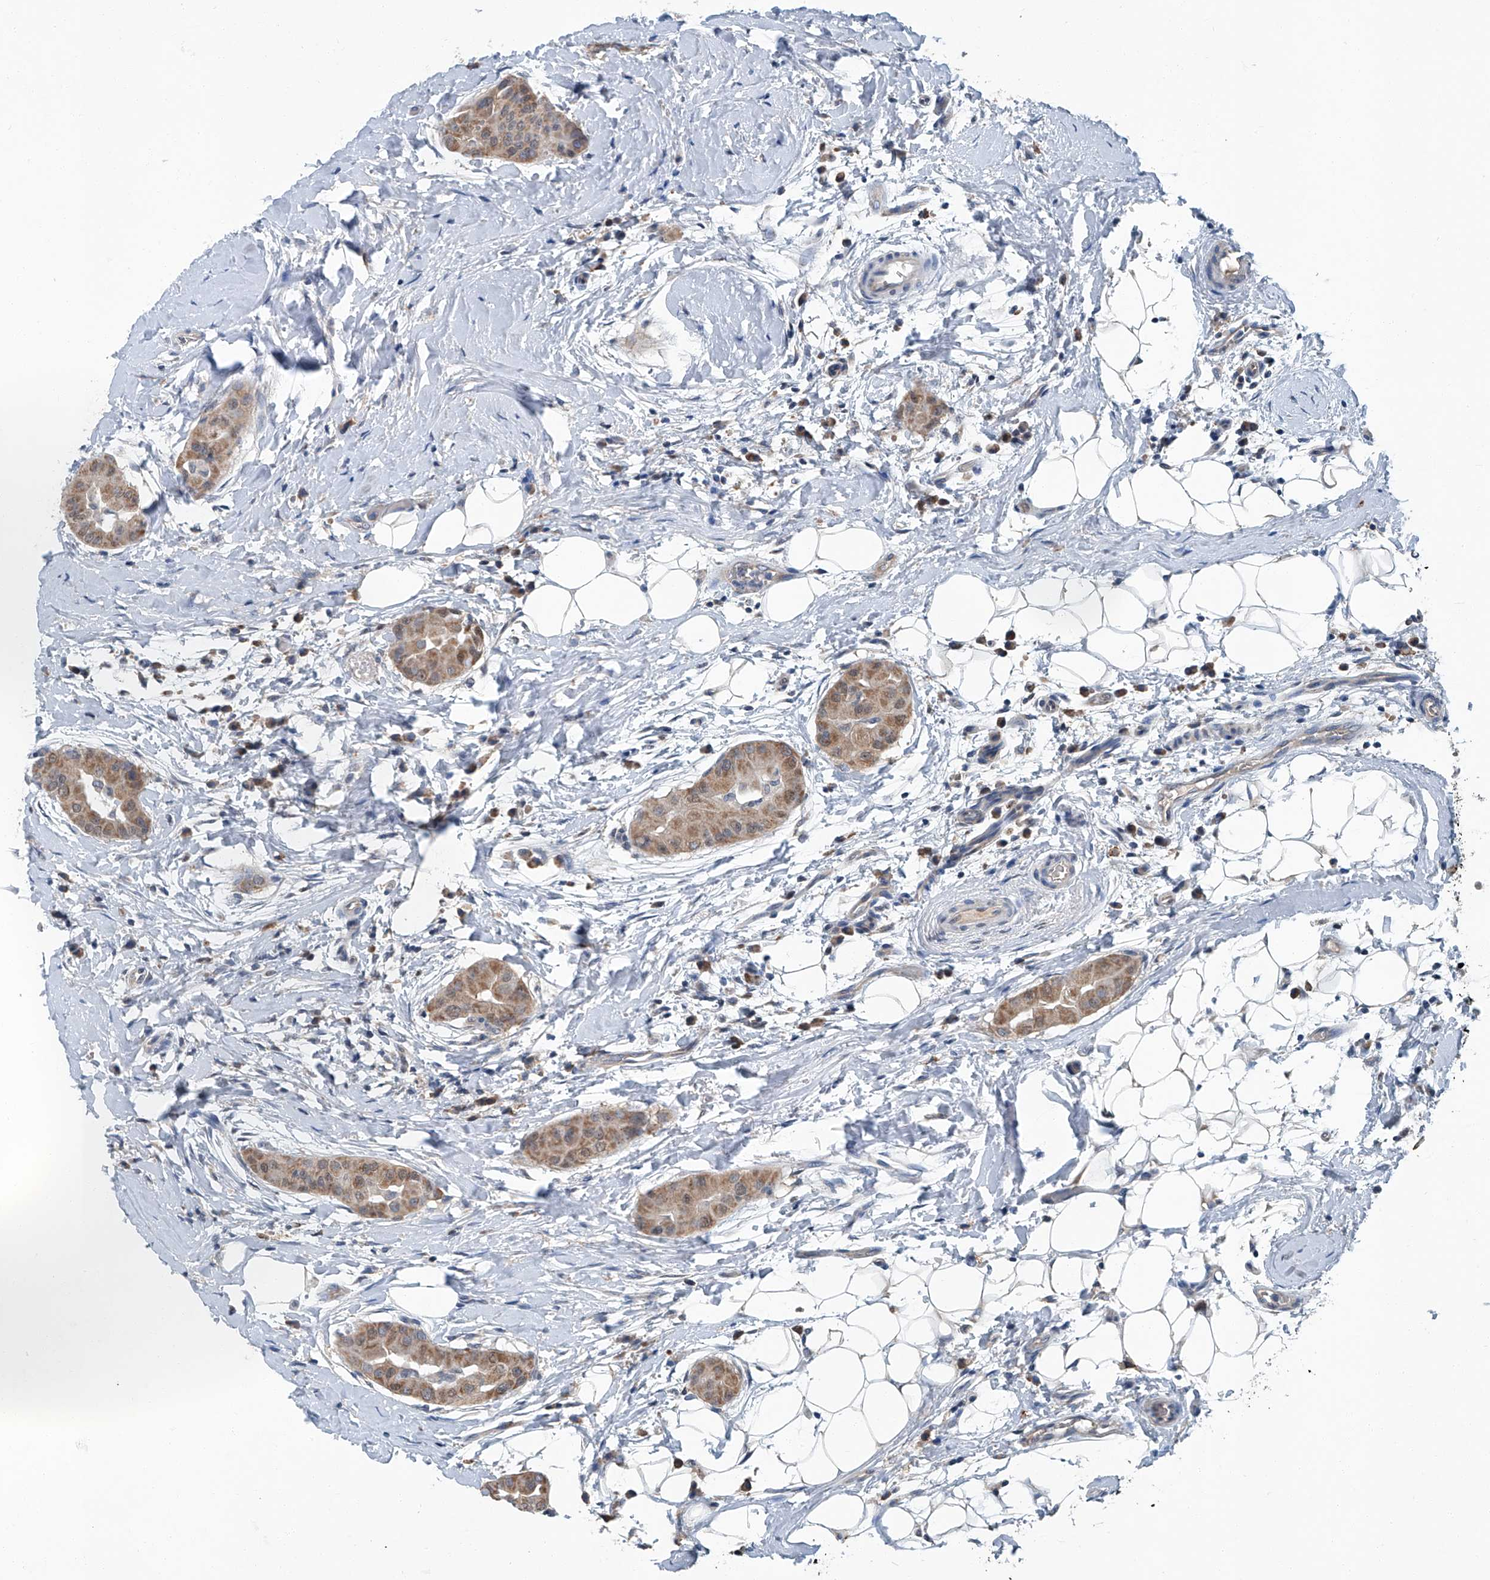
{"staining": {"intensity": "moderate", "quantity": ">75%", "location": "cytoplasmic/membranous"}, "tissue": "thyroid cancer", "cell_type": "Tumor cells", "image_type": "cancer", "snomed": [{"axis": "morphology", "description": "Papillary adenocarcinoma, NOS"}, {"axis": "topography", "description": "Thyroid gland"}], "caption": "Immunohistochemistry (IHC) of thyroid papillary adenocarcinoma displays medium levels of moderate cytoplasmic/membranous expression in approximately >75% of tumor cells.", "gene": "CLK1", "patient": {"sex": "male", "age": 33}}